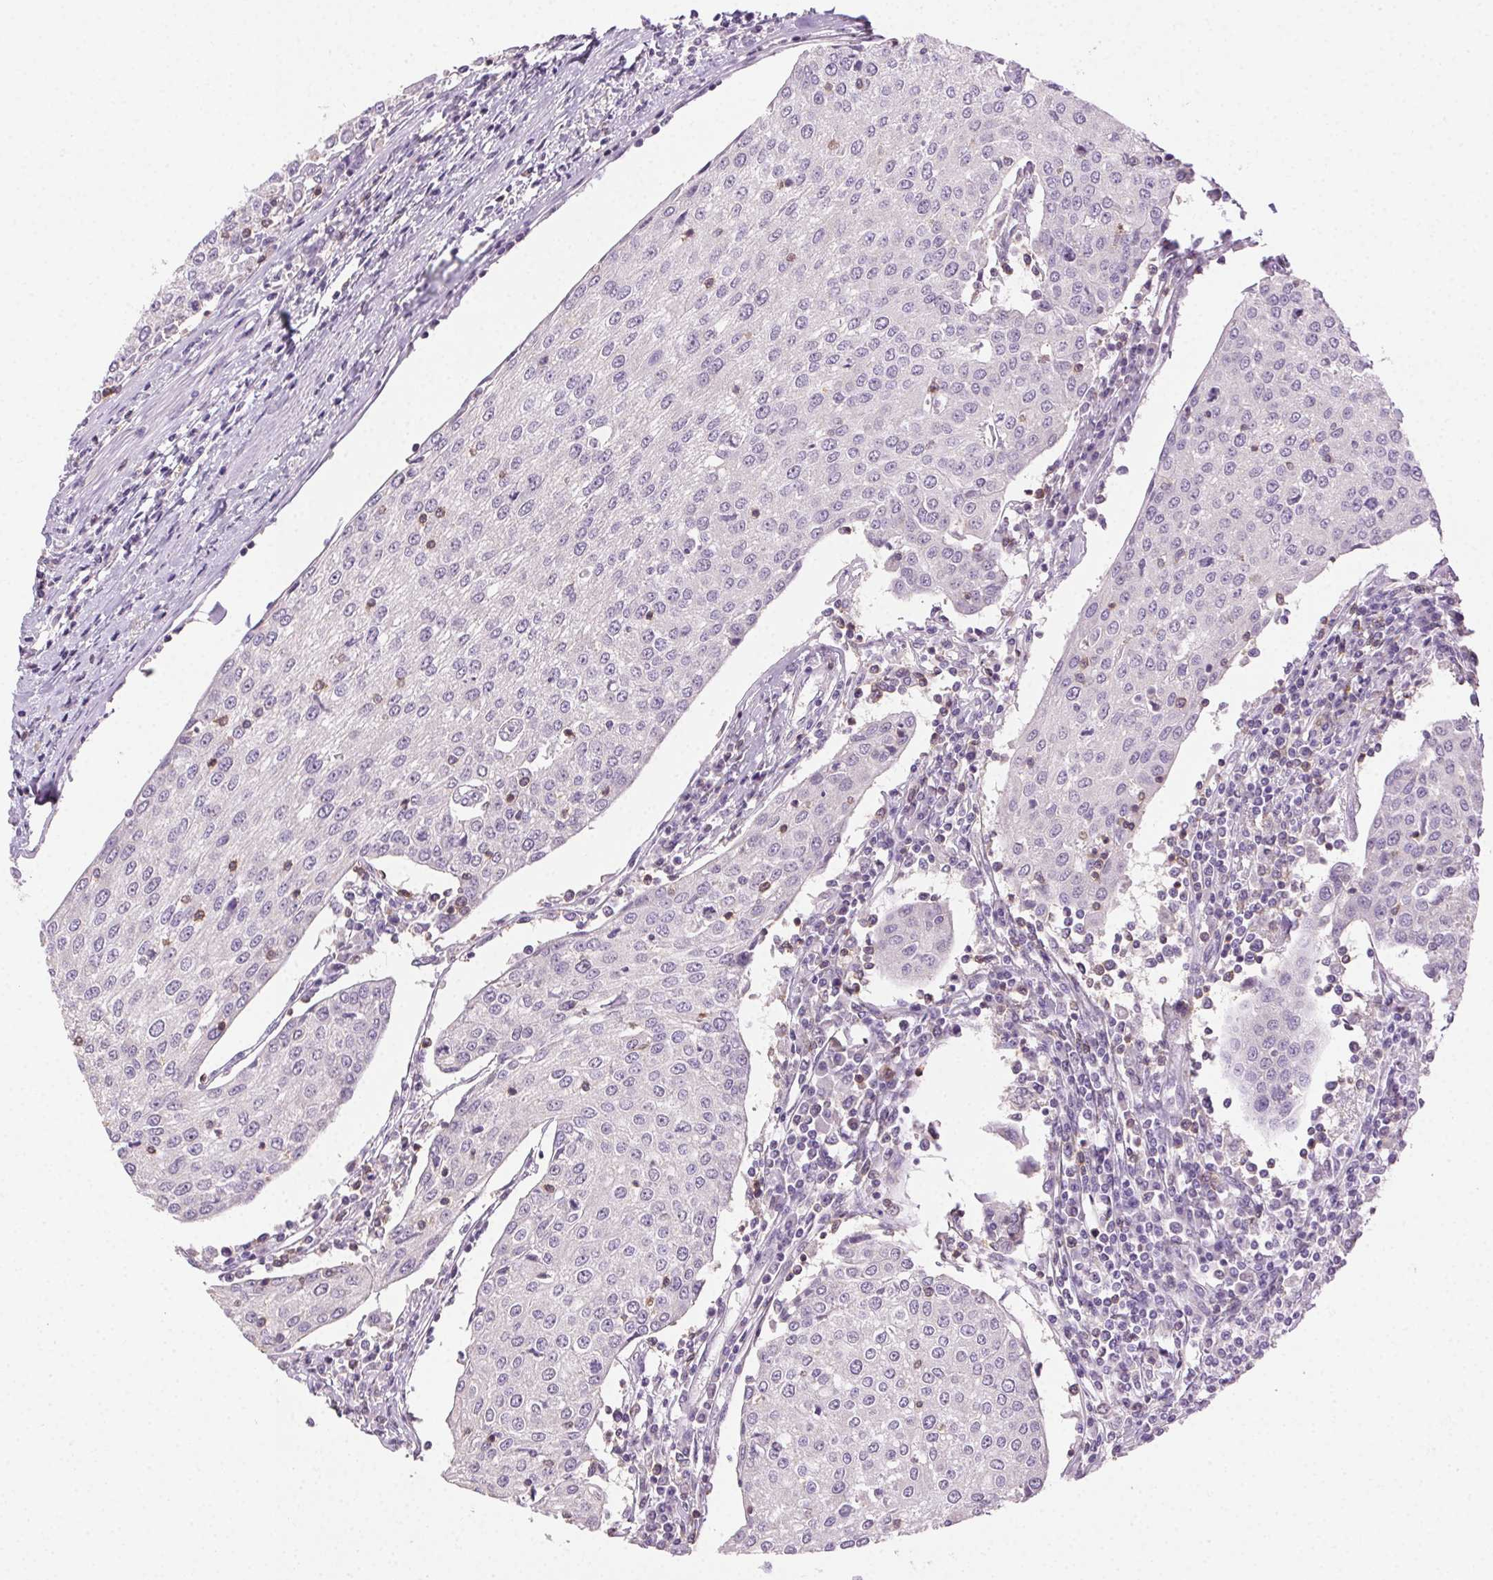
{"staining": {"intensity": "negative", "quantity": "none", "location": "none"}, "tissue": "urothelial cancer", "cell_type": "Tumor cells", "image_type": "cancer", "snomed": [{"axis": "morphology", "description": "Urothelial carcinoma, High grade"}, {"axis": "topography", "description": "Urinary bladder"}], "caption": "Tumor cells show no significant staining in high-grade urothelial carcinoma. (IHC, brightfield microscopy, high magnification).", "gene": "AKAP5", "patient": {"sex": "female", "age": 85}}